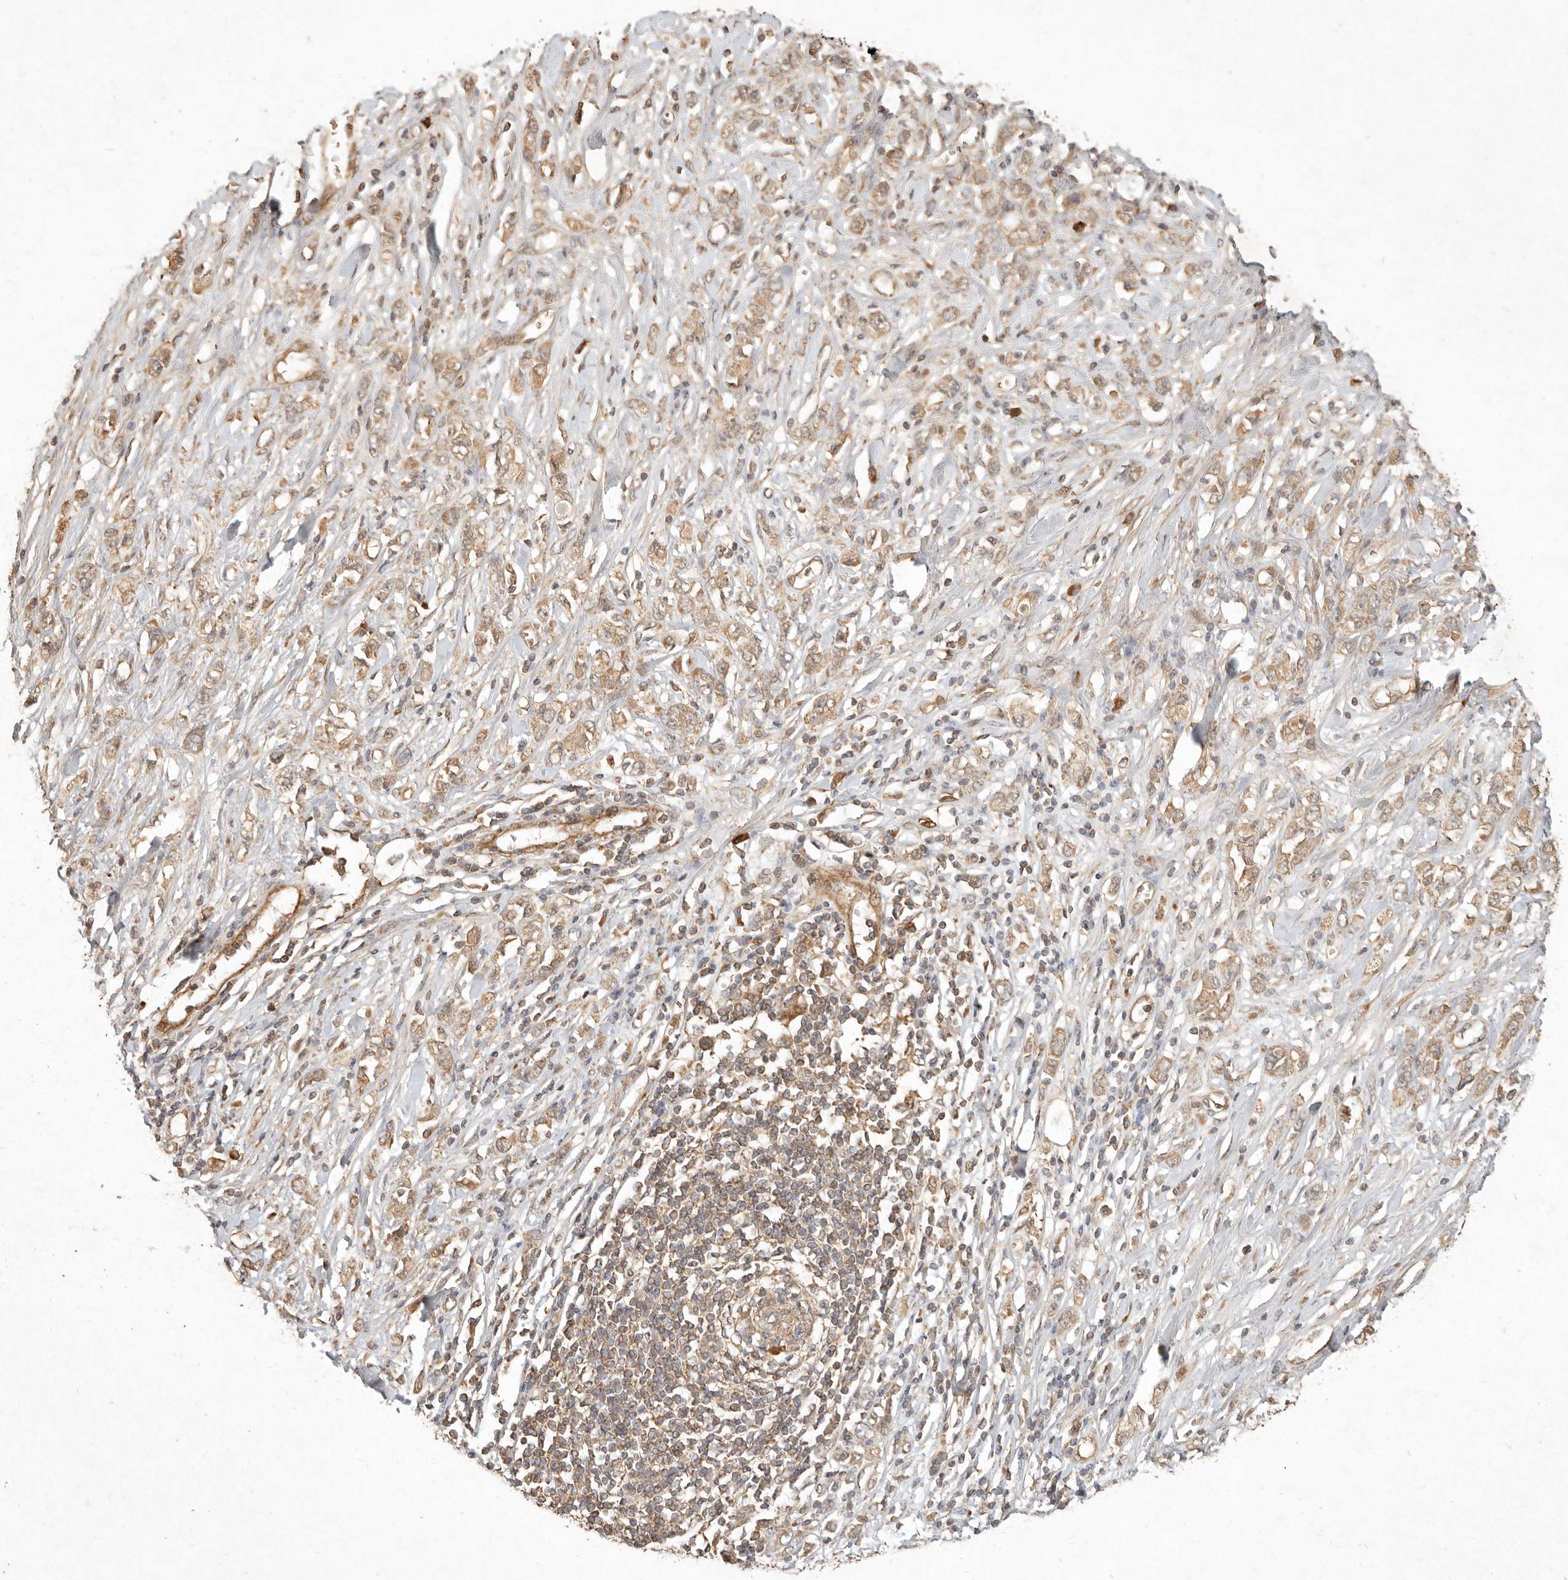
{"staining": {"intensity": "weak", "quantity": ">75%", "location": "cytoplasmic/membranous"}, "tissue": "stomach cancer", "cell_type": "Tumor cells", "image_type": "cancer", "snomed": [{"axis": "morphology", "description": "Adenocarcinoma, NOS"}, {"axis": "topography", "description": "Stomach"}], "caption": "Stomach cancer (adenocarcinoma) tissue reveals weak cytoplasmic/membranous positivity in approximately >75% of tumor cells, visualized by immunohistochemistry. Nuclei are stained in blue.", "gene": "CLEC4C", "patient": {"sex": "female", "age": 76}}